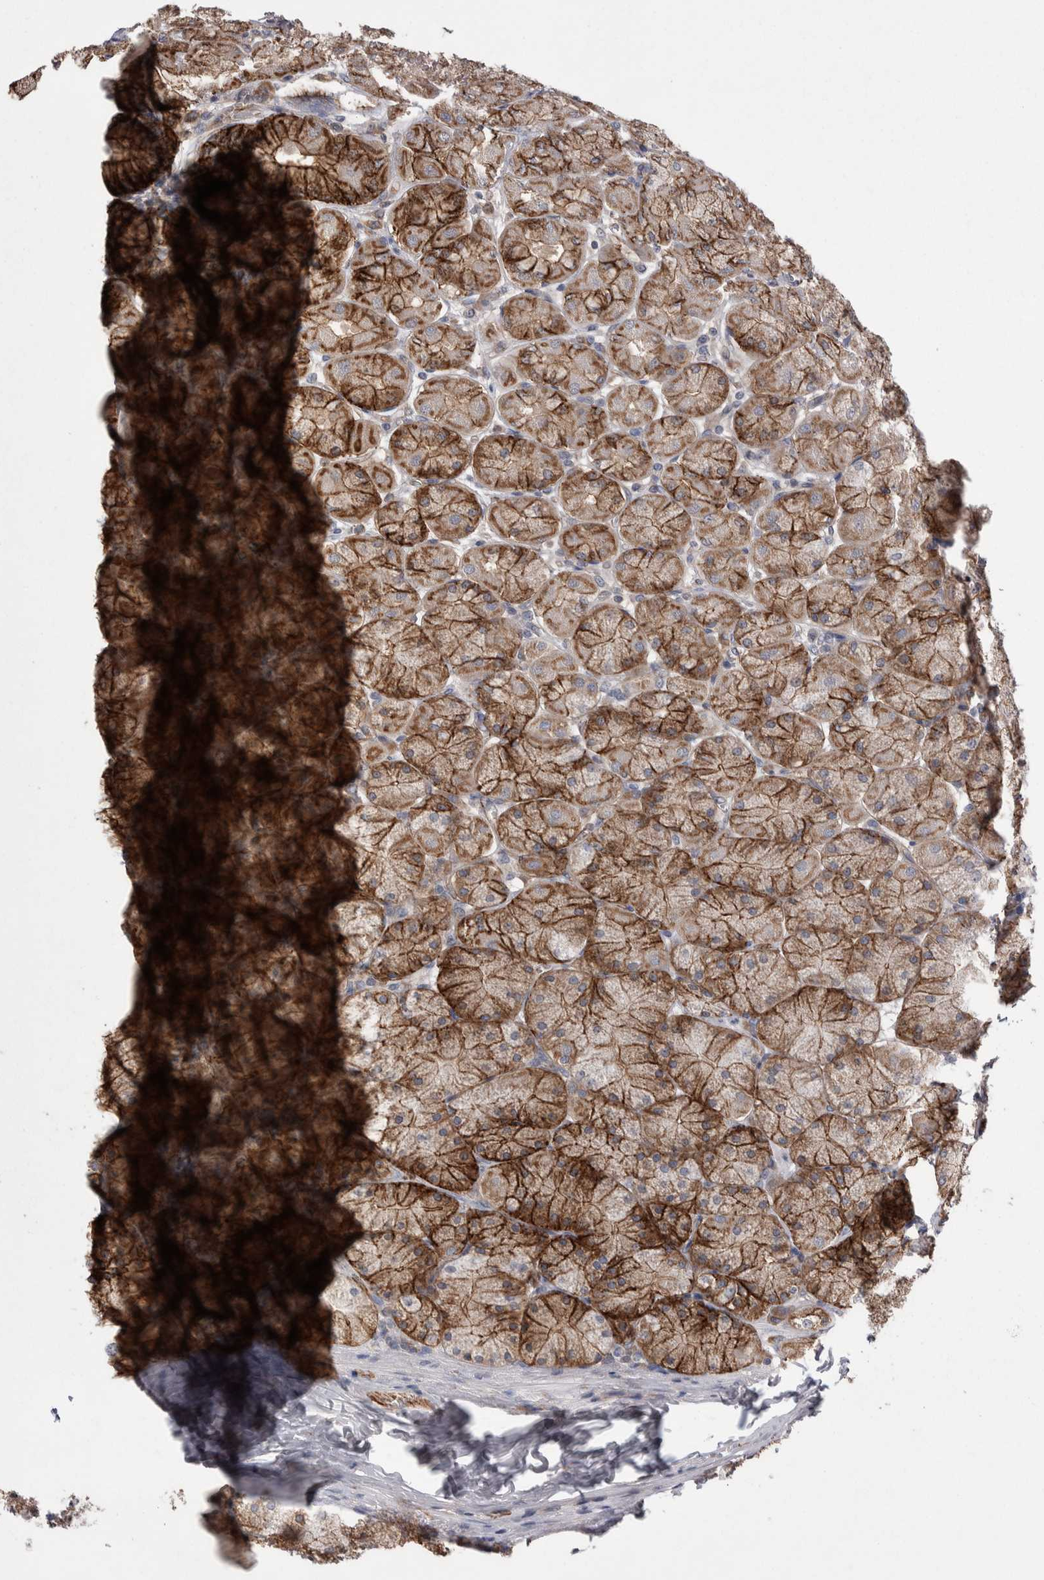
{"staining": {"intensity": "strong", "quantity": ">75%", "location": "cytoplasmic/membranous"}, "tissue": "stomach", "cell_type": "Glandular cells", "image_type": "normal", "snomed": [{"axis": "morphology", "description": "Normal tissue, NOS"}, {"axis": "topography", "description": "Stomach, upper"}], "caption": "Stomach stained with immunohistochemistry reveals strong cytoplasmic/membranous staining in approximately >75% of glandular cells.", "gene": "LIMA1", "patient": {"sex": "female", "age": 56}}